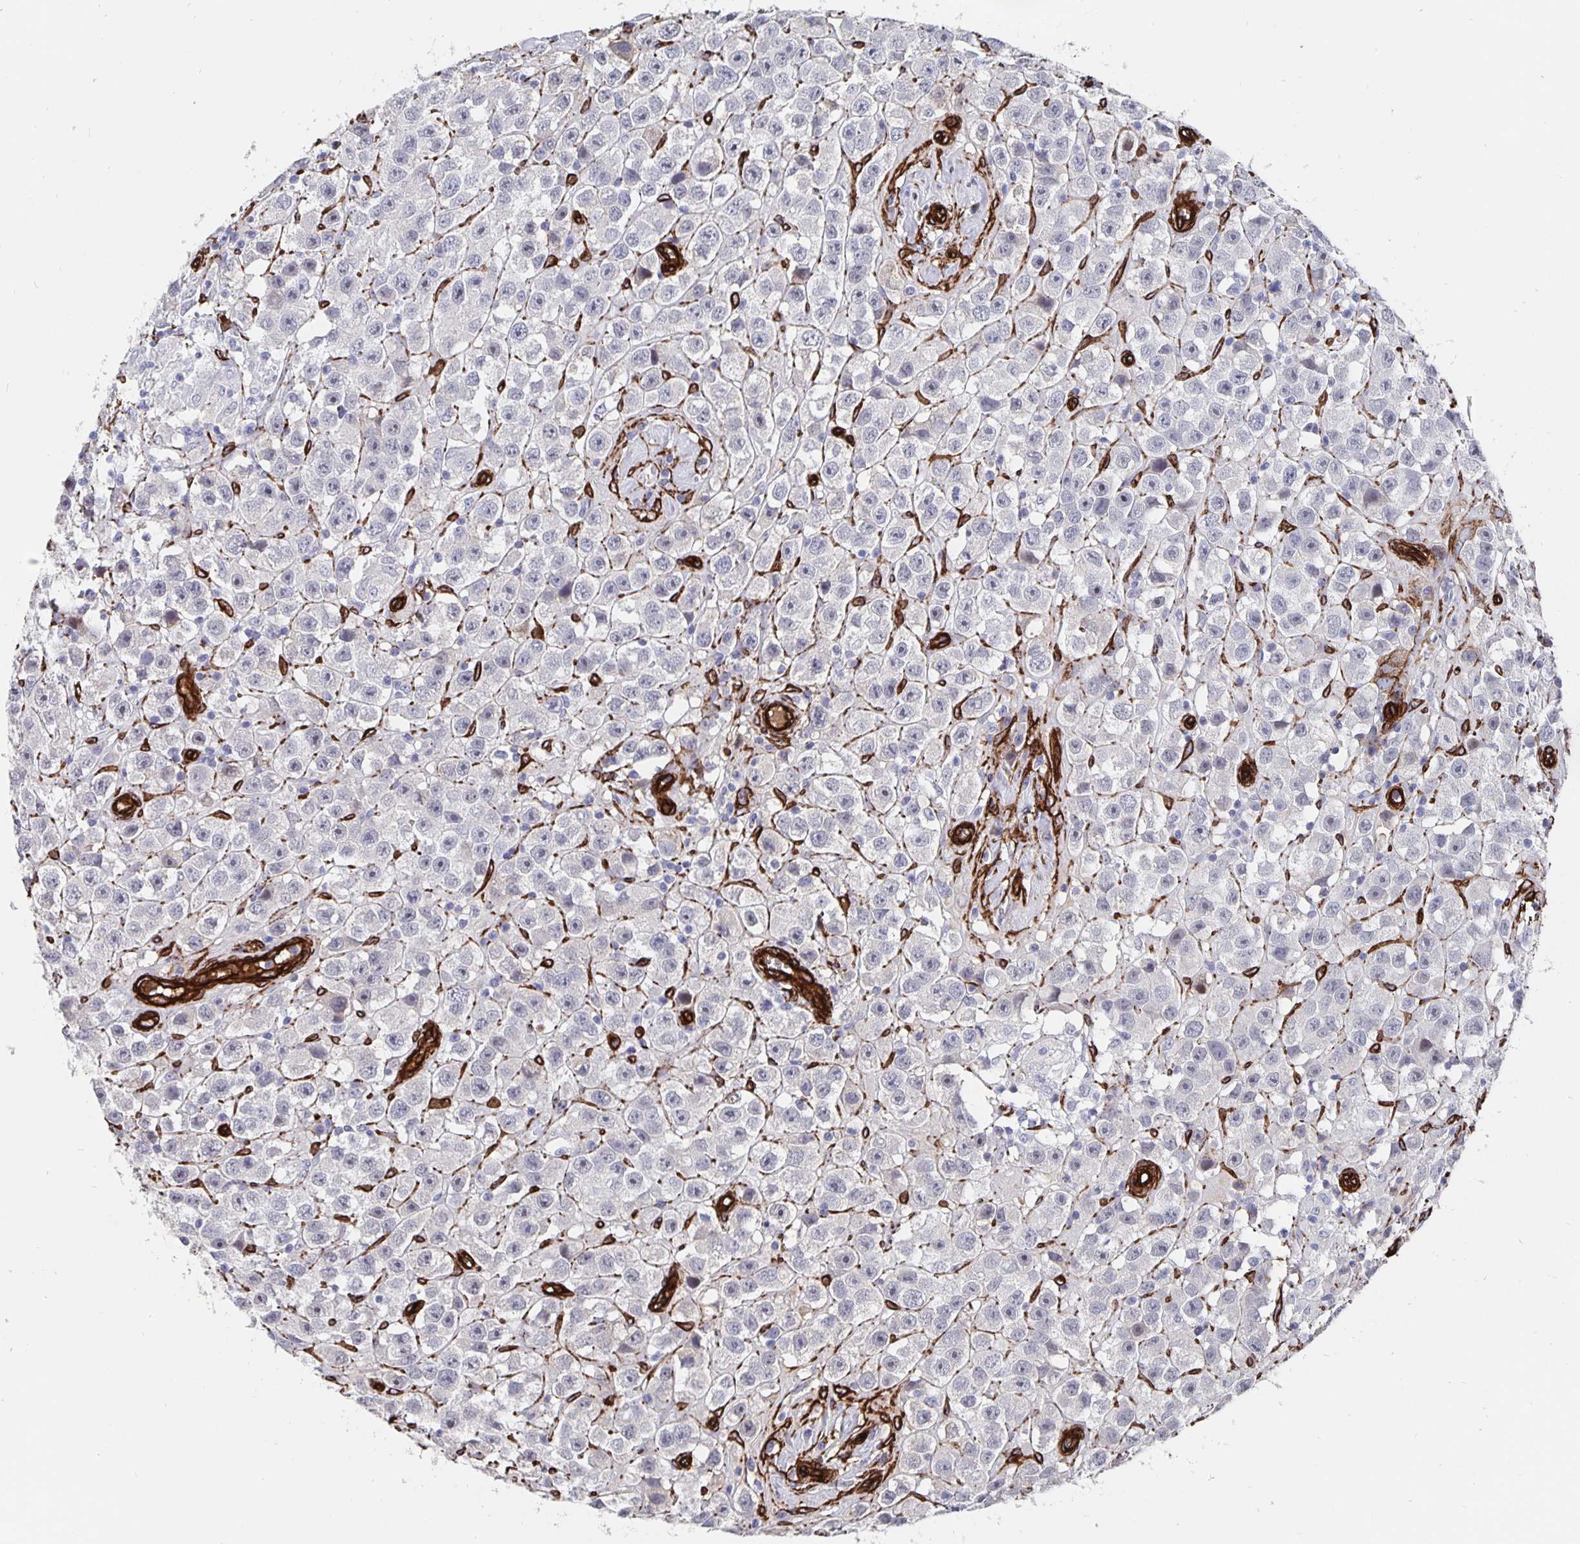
{"staining": {"intensity": "negative", "quantity": "none", "location": "none"}, "tissue": "testis cancer", "cell_type": "Tumor cells", "image_type": "cancer", "snomed": [{"axis": "morphology", "description": "Seminoma, NOS"}, {"axis": "topography", "description": "Testis"}], "caption": "High power microscopy image of an immunohistochemistry (IHC) histopathology image of seminoma (testis), revealing no significant positivity in tumor cells.", "gene": "DCHS2", "patient": {"sex": "male", "age": 45}}